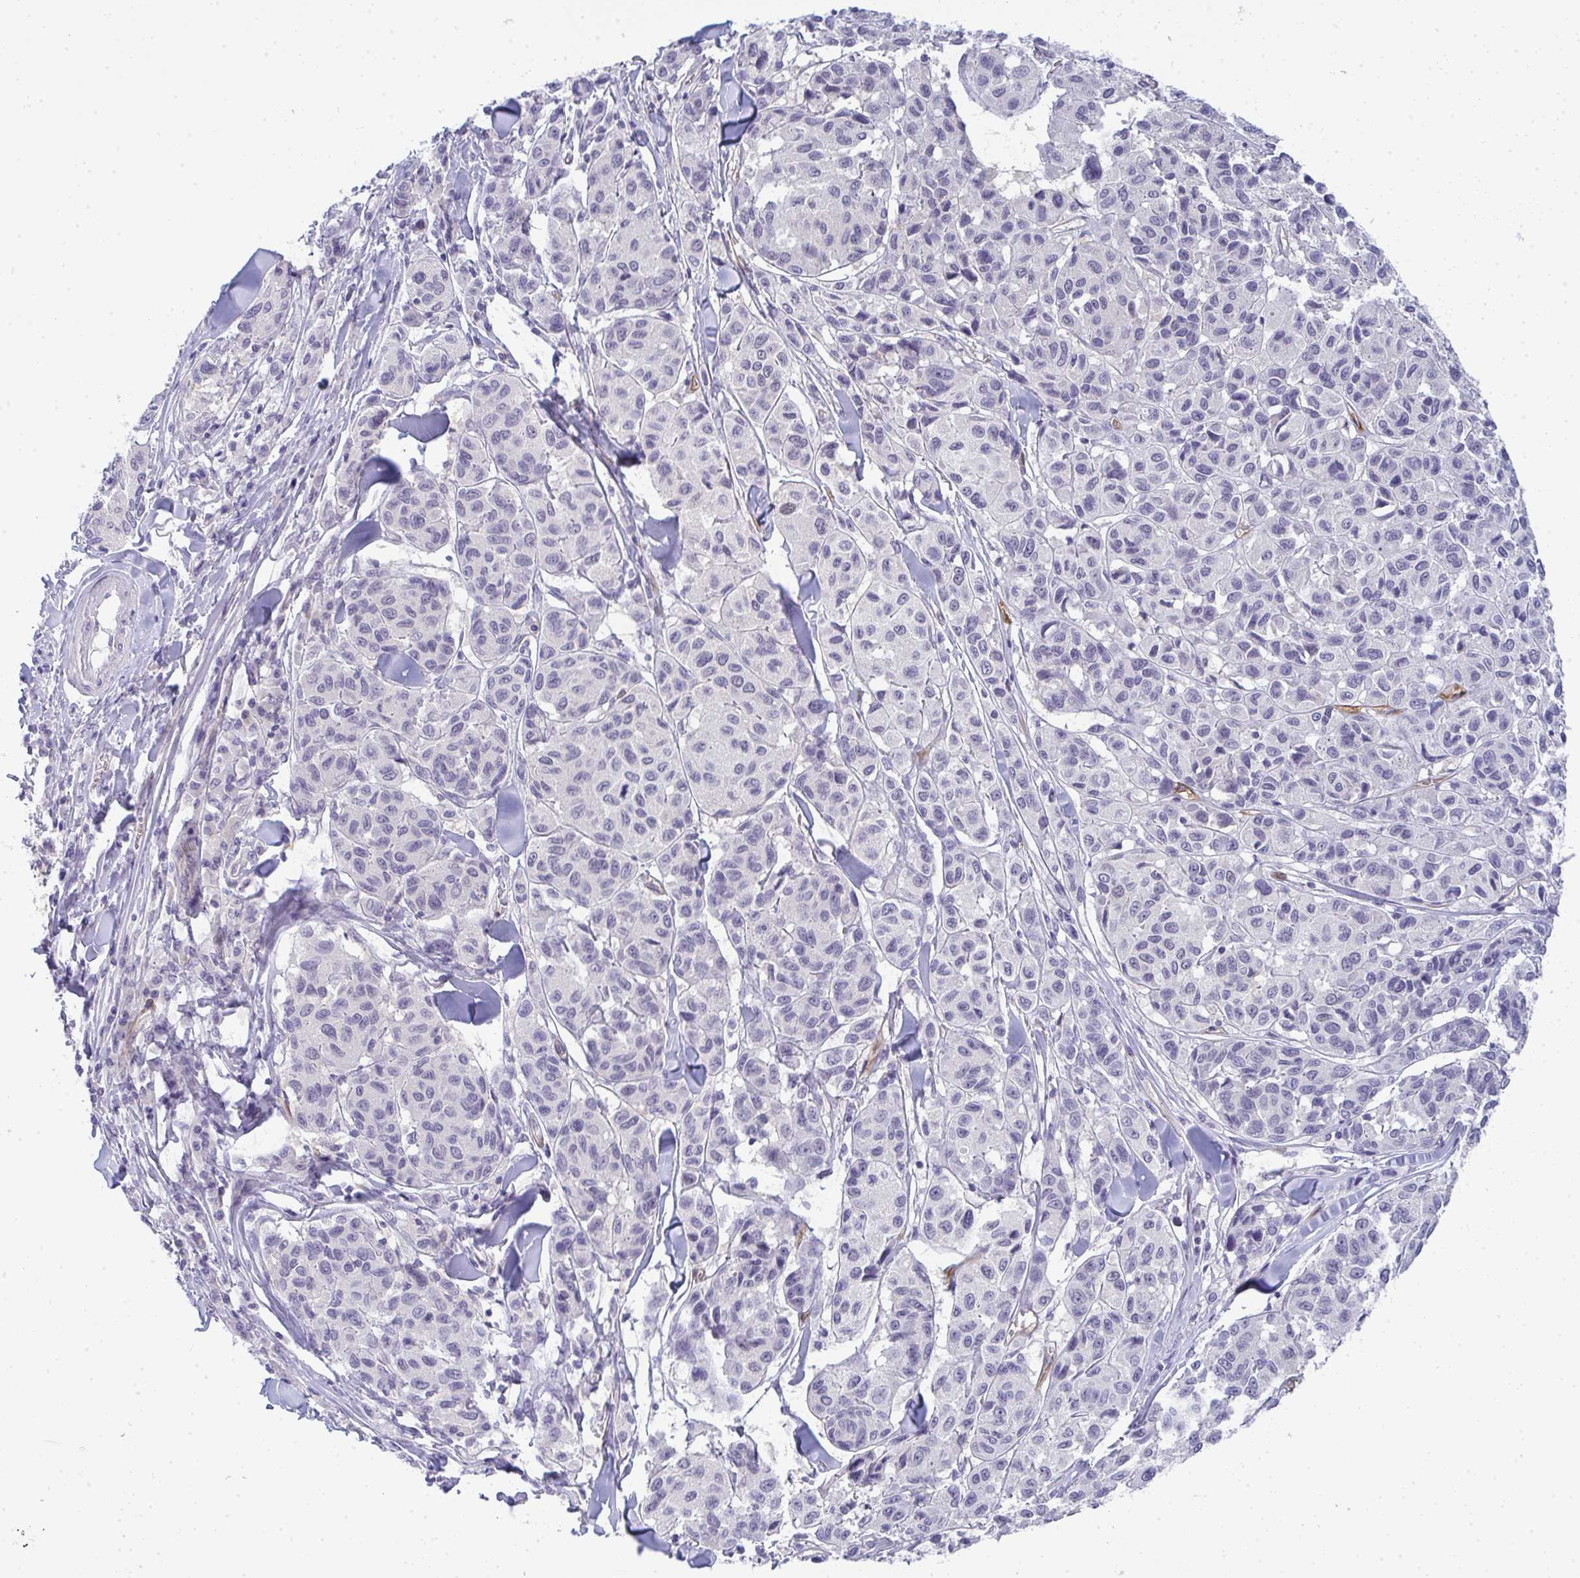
{"staining": {"intensity": "negative", "quantity": "none", "location": "none"}, "tissue": "melanoma", "cell_type": "Tumor cells", "image_type": "cancer", "snomed": [{"axis": "morphology", "description": "Malignant melanoma, NOS"}, {"axis": "topography", "description": "Skin"}], "caption": "Immunohistochemistry micrograph of malignant melanoma stained for a protein (brown), which exhibits no staining in tumor cells.", "gene": "TMEM82", "patient": {"sex": "female", "age": 66}}